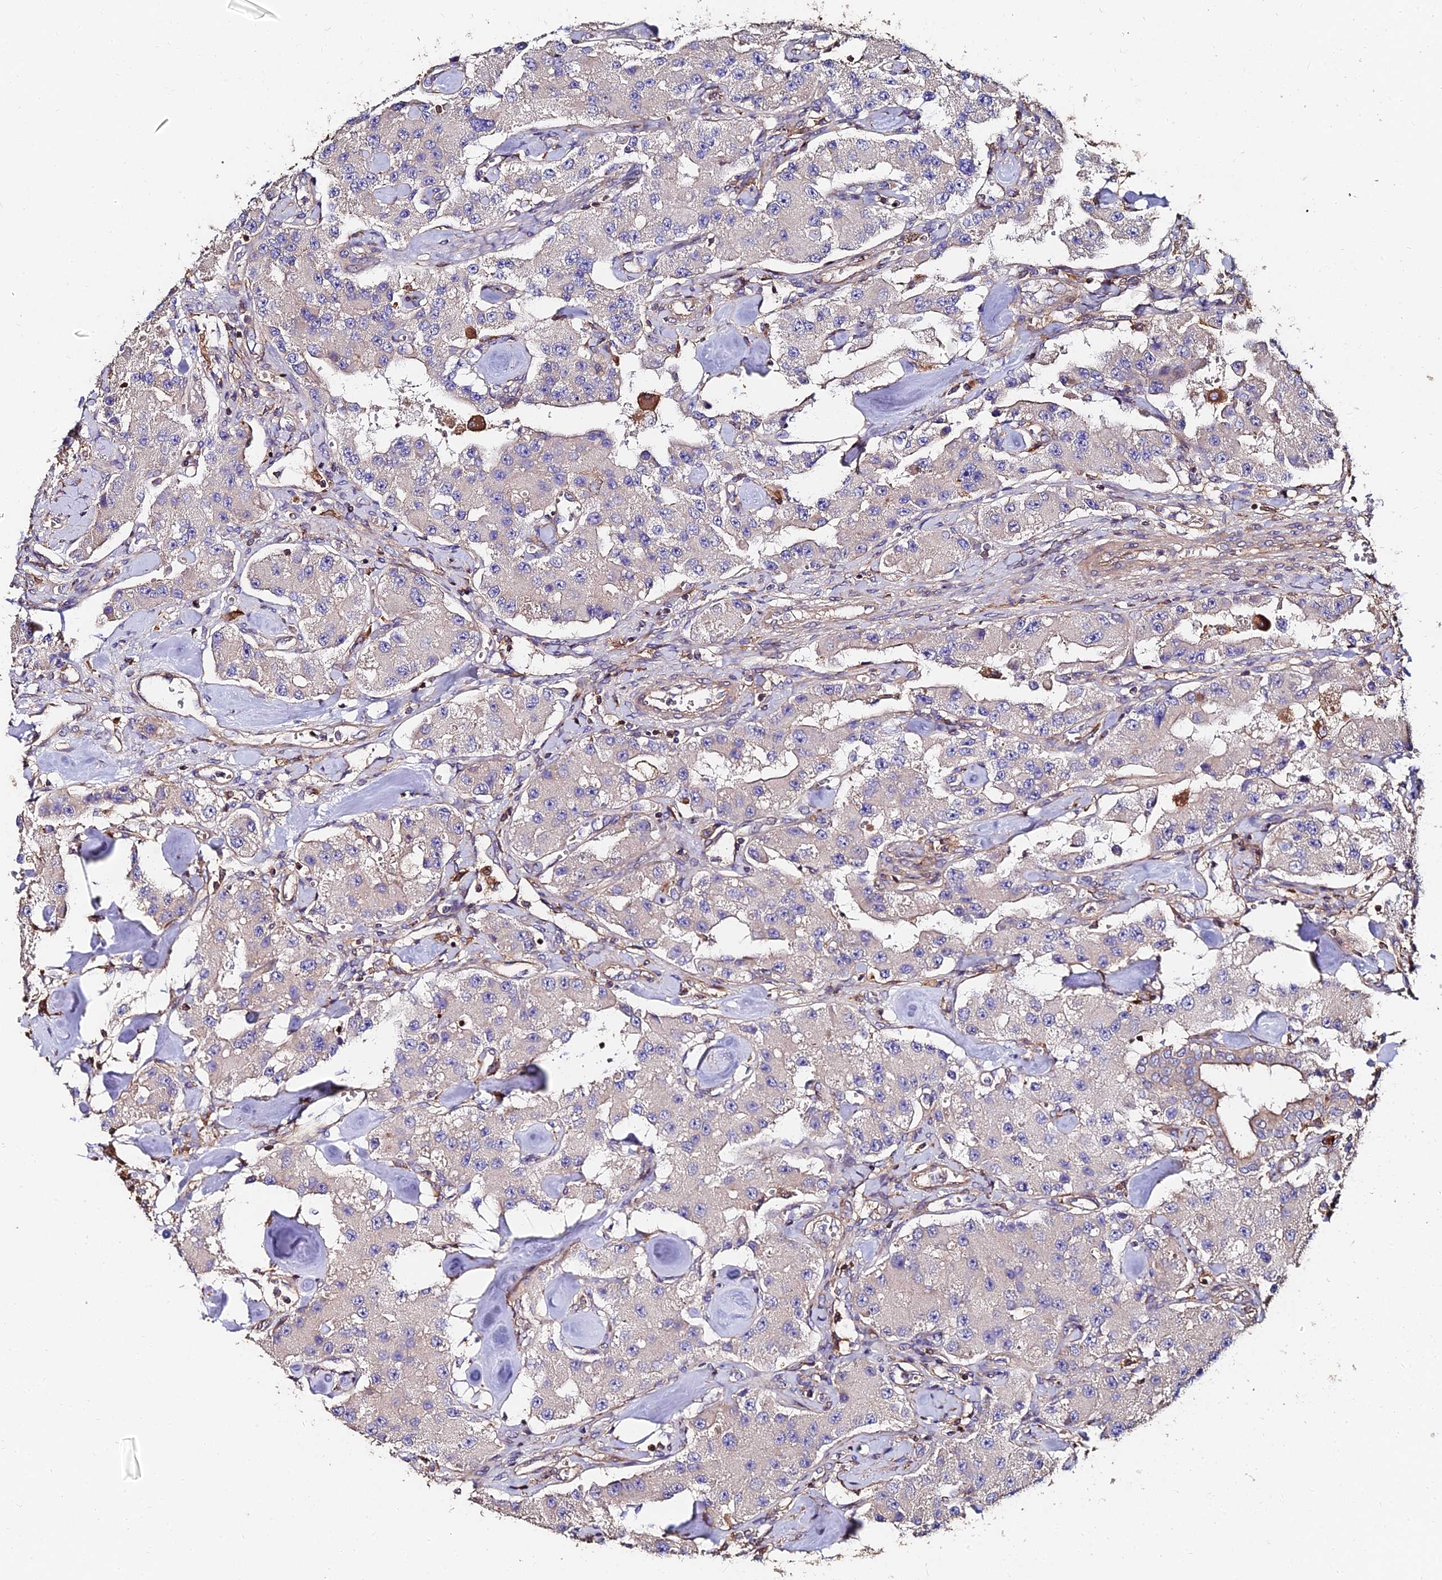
{"staining": {"intensity": "negative", "quantity": "none", "location": "none"}, "tissue": "carcinoid", "cell_type": "Tumor cells", "image_type": "cancer", "snomed": [{"axis": "morphology", "description": "Carcinoid, malignant, NOS"}, {"axis": "topography", "description": "Pancreas"}], "caption": "The IHC histopathology image has no significant expression in tumor cells of carcinoid tissue.", "gene": "EXT1", "patient": {"sex": "male", "age": 41}}